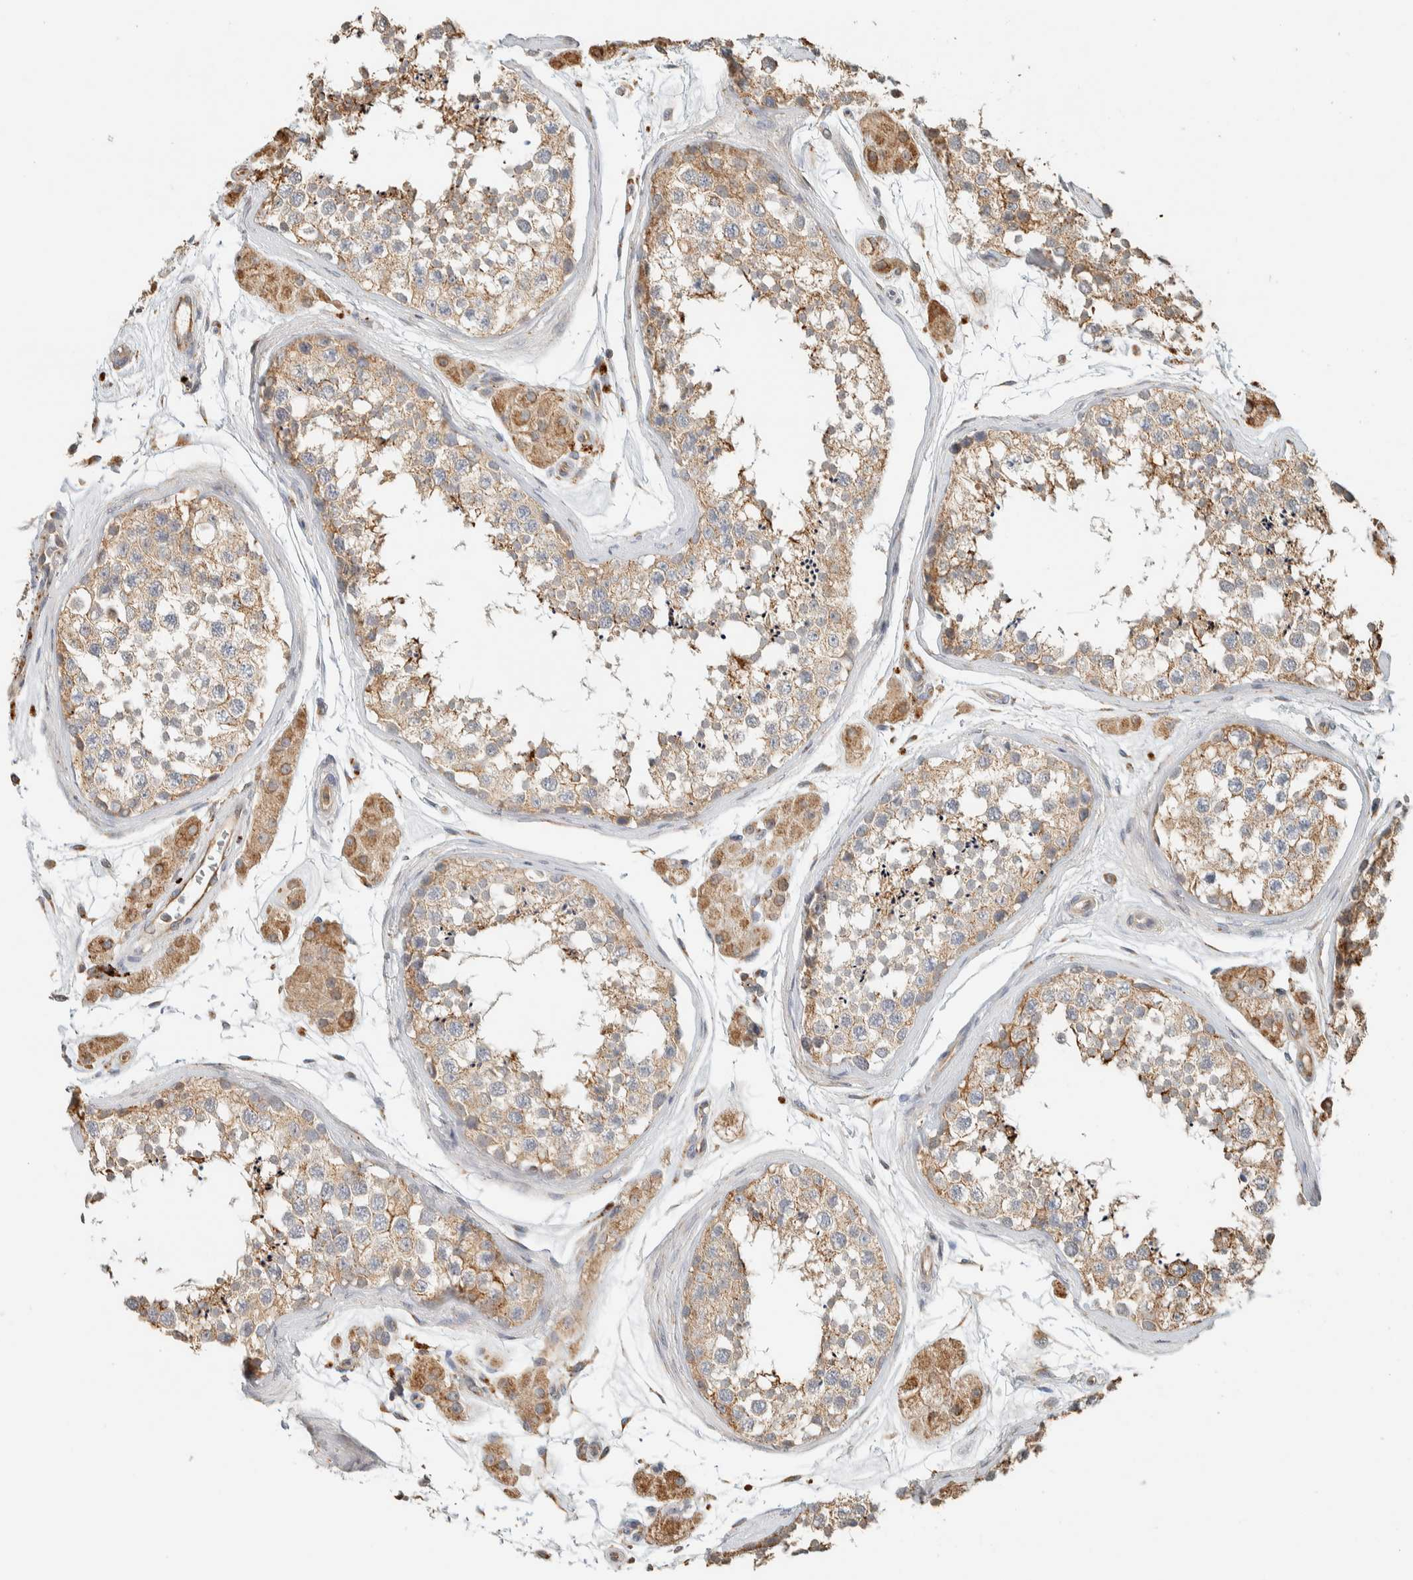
{"staining": {"intensity": "moderate", "quantity": ">75%", "location": "cytoplasmic/membranous"}, "tissue": "testis", "cell_type": "Cells in seminiferous ducts", "image_type": "normal", "snomed": [{"axis": "morphology", "description": "Normal tissue, NOS"}, {"axis": "topography", "description": "Testis"}], "caption": "DAB immunohistochemical staining of normal human testis shows moderate cytoplasmic/membranous protein staining in about >75% of cells in seminiferous ducts. Using DAB (brown) and hematoxylin (blue) stains, captured at high magnification using brightfield microscopy.", "gene": "RAB11FIP1", "patient": {"sex": "male", "age": 56}}